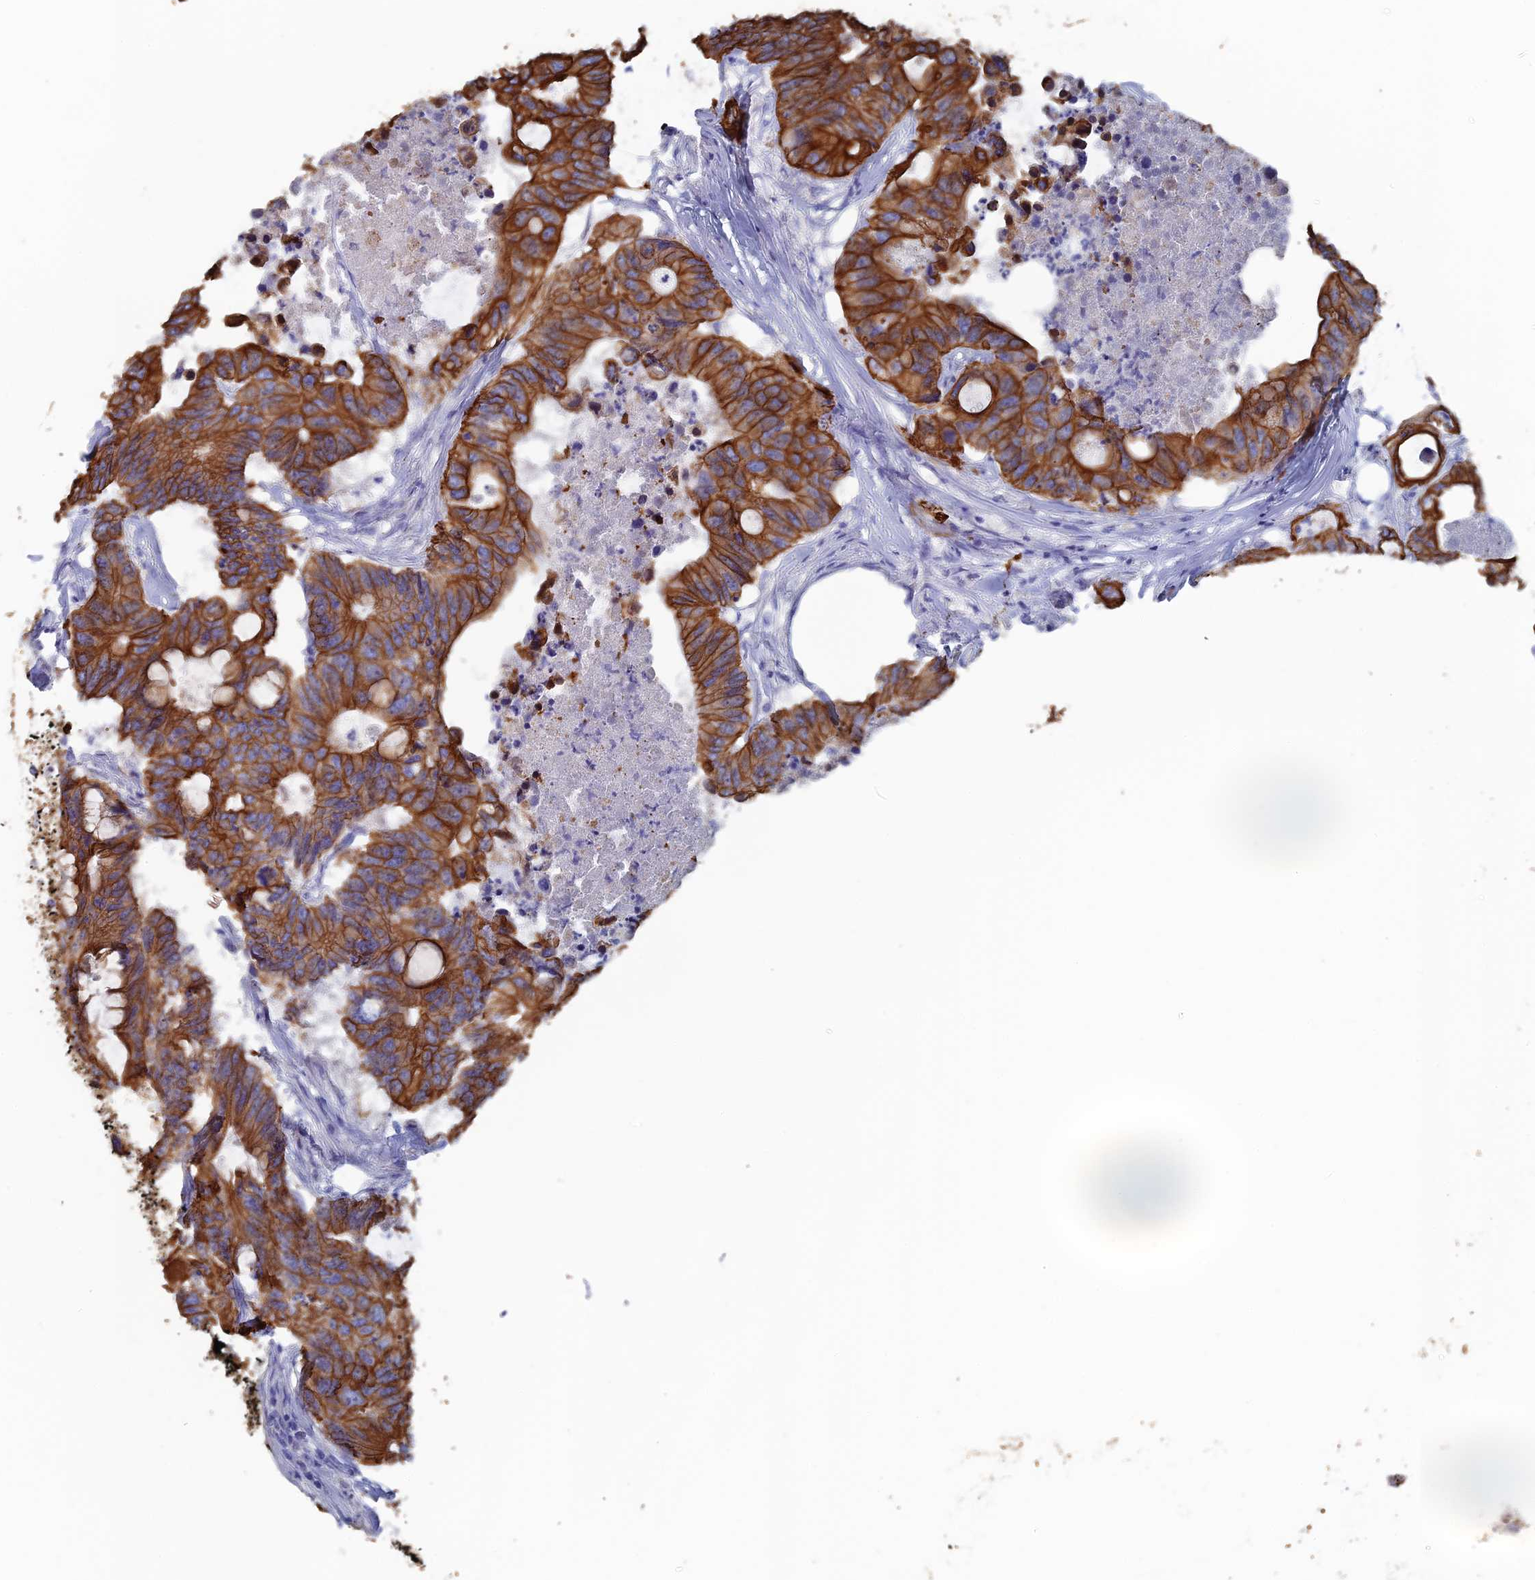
{"staining": {"intensity": "strong", "quantity": ">75%", "location": "cytoplasmic/membranous"}, "tissue": "colorectal cancer", "cell_type": "Tumor cells", "image_type": "cancer", "snomed": [{"axis": "morphology", "description": "Adenocarcinoma, NOS"}, {"axis": "topography", "description": "Colon"}], "caption": "Human adenocarcinoma (colorectal) stained with a brown dye reveals strong cytoplasmic/membranous positive expression in about >75% of tumor cells.", "gene": "SRFBP1", "patient": {"sex": "male", "age": 71}}